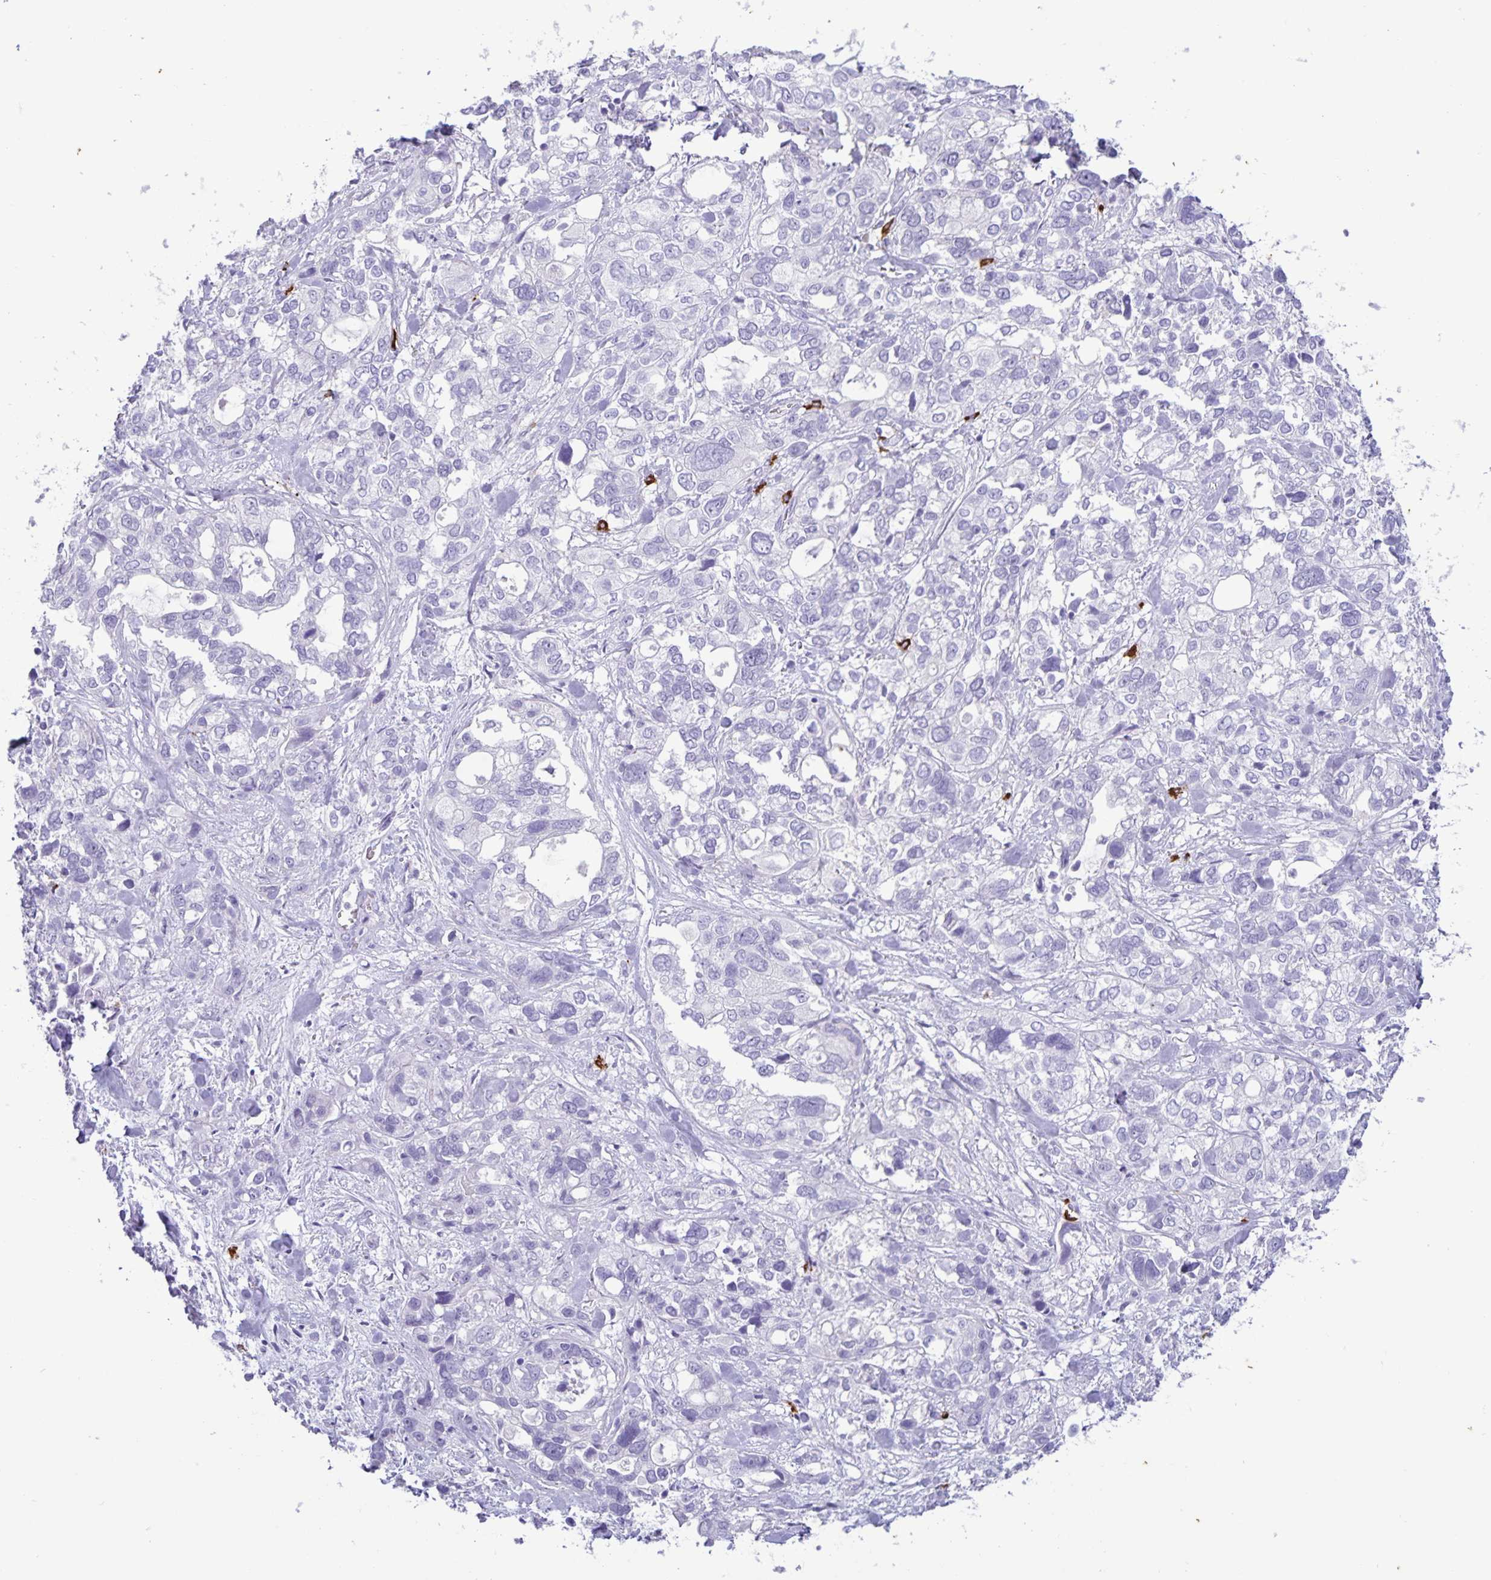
{"staining": {"intensity": "negative", "quantity": "none", "location": "none"}, "tissue": "stomach cancer", "cell_type": "Tumor cells", "image_type": "cancer", "snomed": [{"axis": "morphology", "description": "Adenocarcinoma, NOS"}, {"axis": "topography", "description": "Stomach, upper"}], "caption": "There is no significant expression in tumor cells of adenocarcinoma (stomach). (DAB (3,3'-diaminobenzidine) IHC with hematoxylin counter stain).", "gene": "IBTK", "patient": {"sex": "female", "age": 81}}